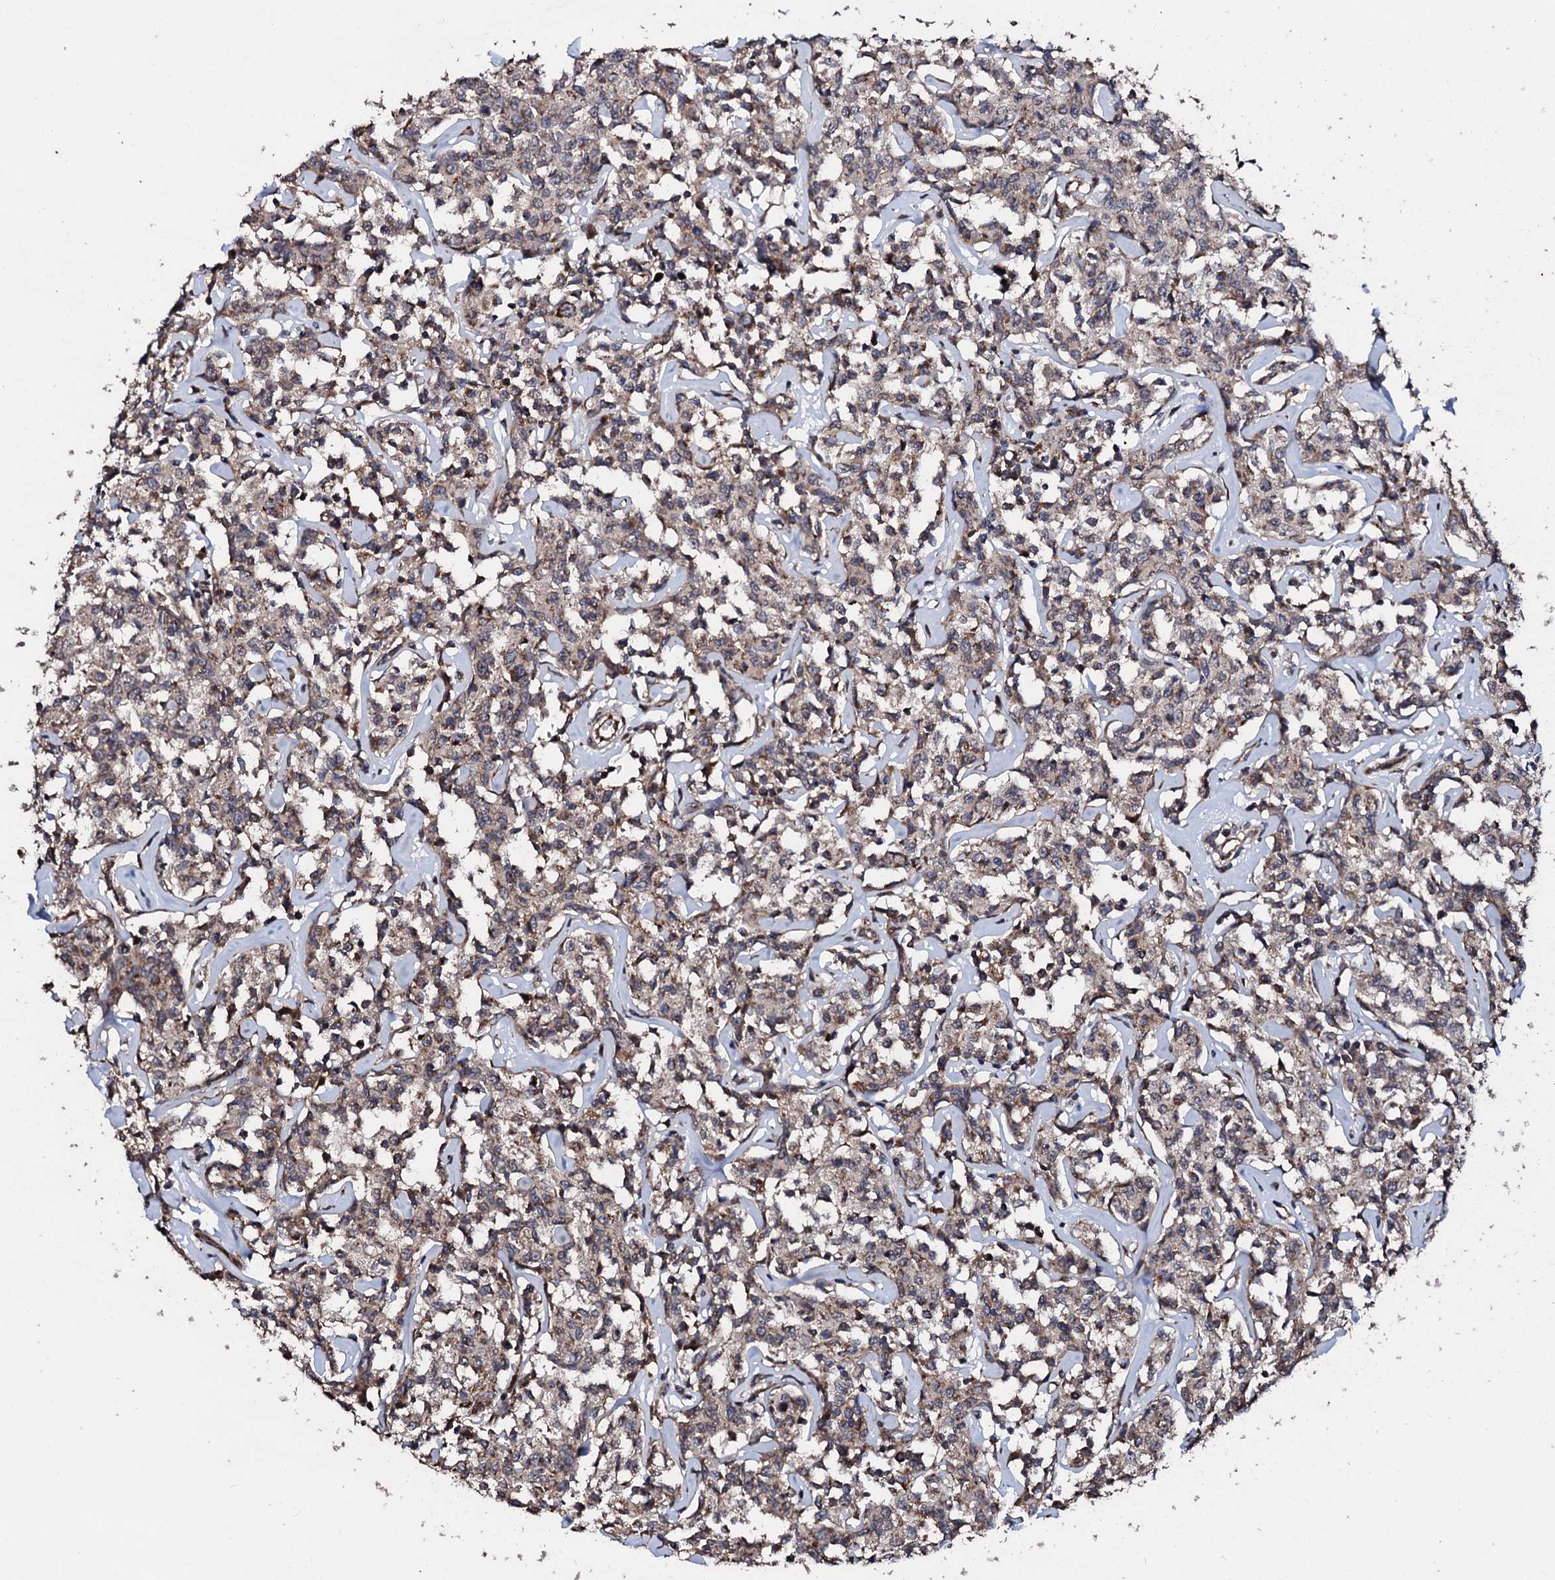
{"staining": {"intensity": "weak", "quantity": "25%-75%", "location": "cytoplasmic/membranous"}, "tissue": "lymphoma", "cell_type": "Tumor cells", "image_type": "cancer", "snomed": [{"axis": "morphology", "description": "Malignant lymphoma, non-Hodgkin's type, Low grade"}, {"axis": "topography", "description": "Small intestine"}], "caption": "Human lymphoma stained with a protein marker exhibits weak staining in tumor cells.", "gene": "SDHAF2", "patient": {"sex": "female", "age": 59}}